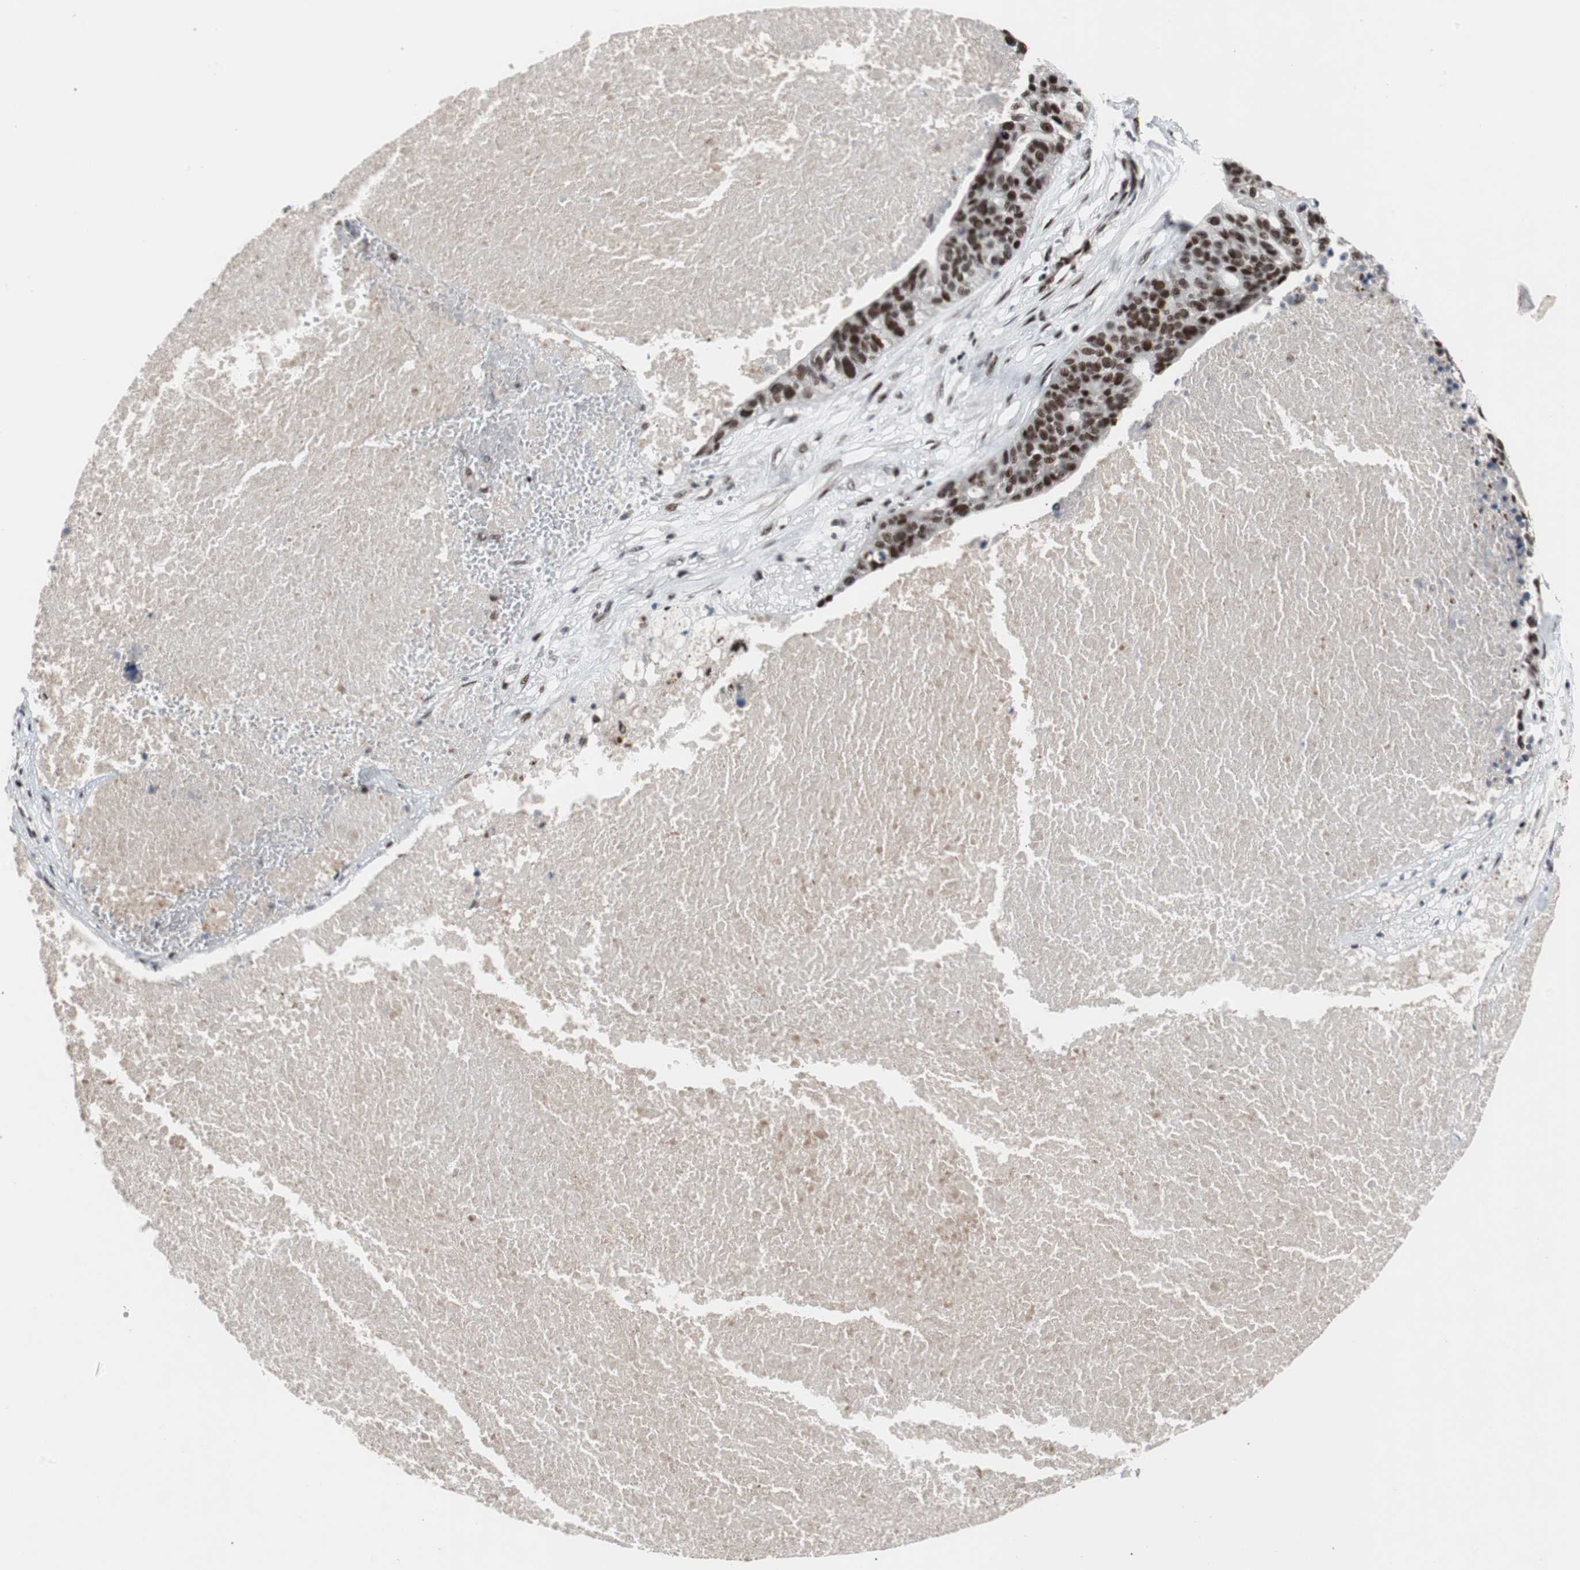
{"staining": {"intensity": "strong", "quantity": ">75%", "location": "nuclear"}, "tissue": "ovarian cancer", "cell_type": "Tumor cells", "image_type": "cancer", "snomed": [{"axis": "morphology", "description": "Cystadenocarcinoma, serous, NOS"}, {"axis": "topography", "description": "Ovary"}], "caption": "Protein staining shows strong nuclear expression in approximately >75% of tumor cells in ovarian serous cystadenocarcinoma.", "gene": "NBL1", "patient": {"sex": "female", "age": 59}}